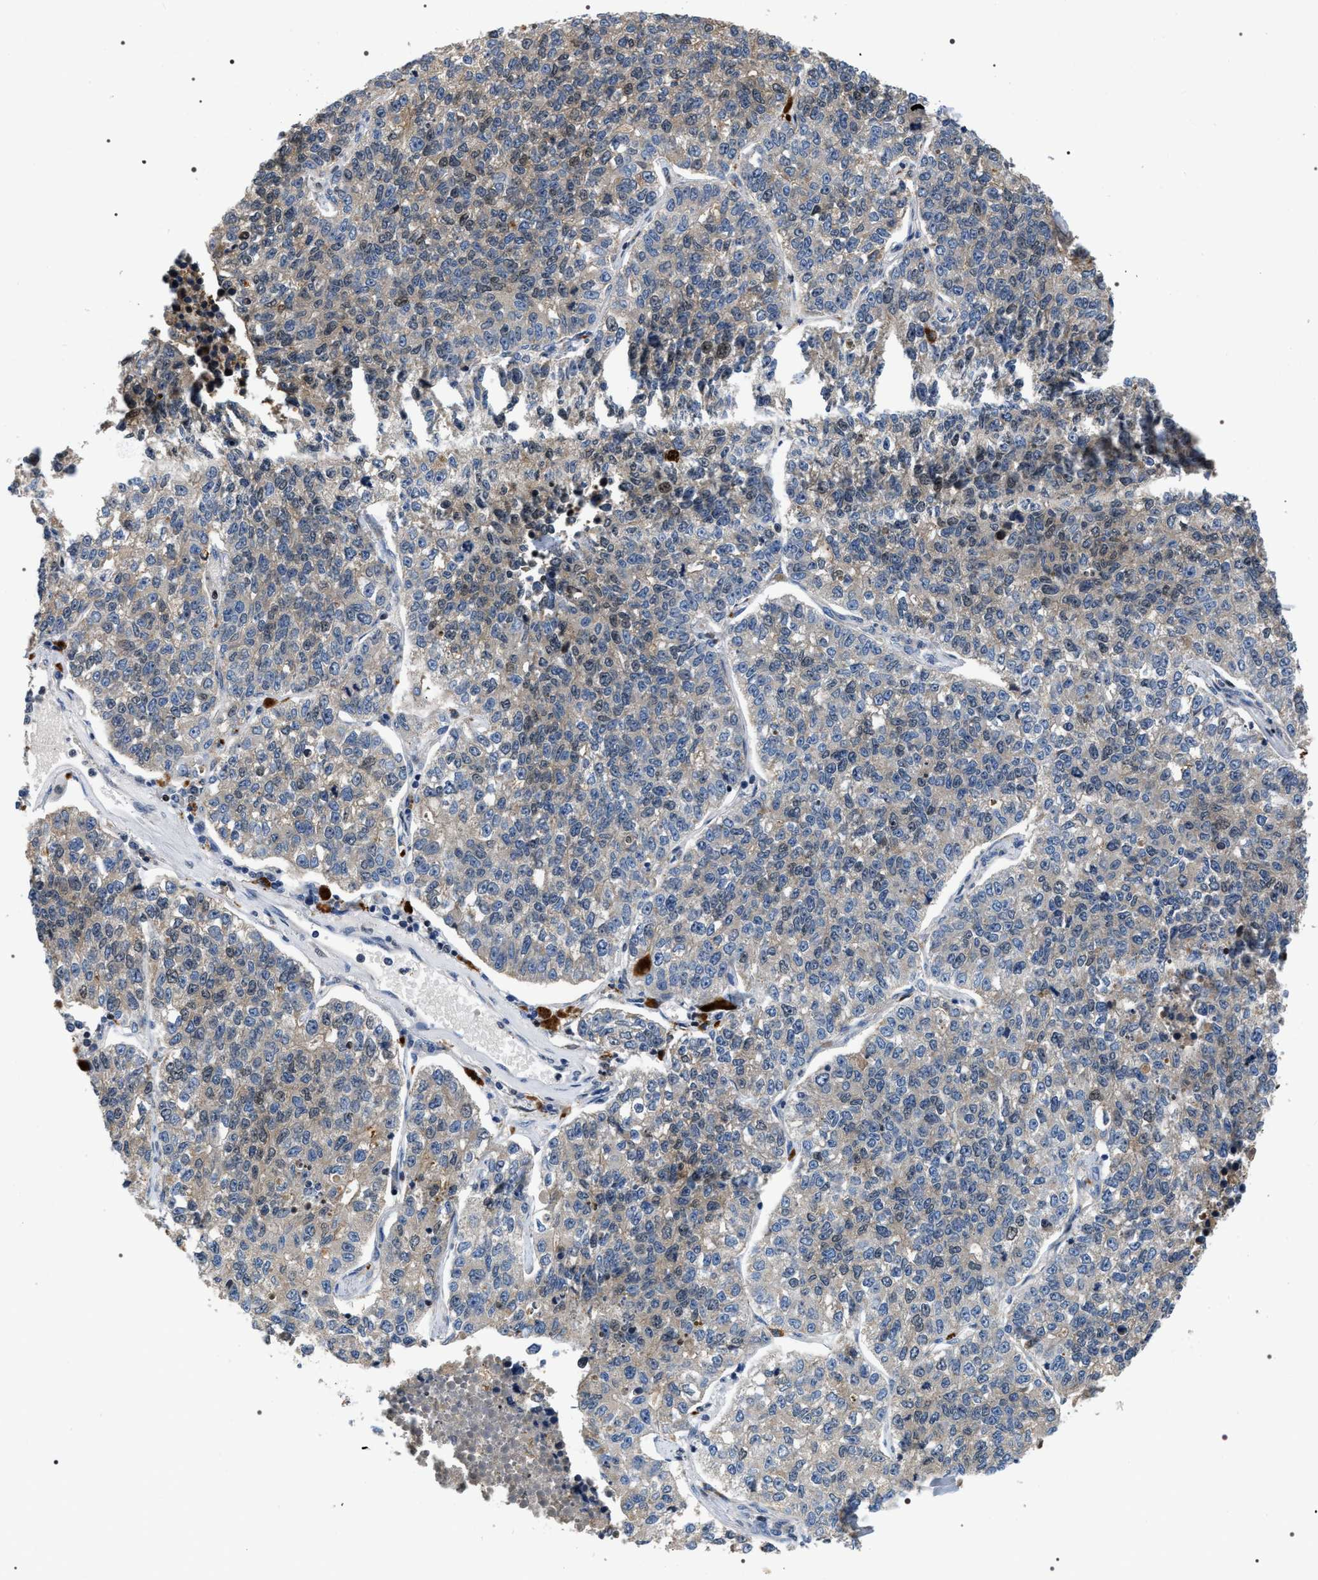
{"staining": {"intensity": "weak", "quantity": "<25%", "location": "cytoplasmic/membranous,nuclear"}, "tissue": "lung cancer", "cell_type": "Tumor cells", "image_type": "cancer", "snomed": [{"axis": "morphology", "description": "Adenocarcinoma, NOS"}, {"axis": "topography", "description": "Lung"}], "caption": "The histopathology image demonstrates no significant expression in tumor cells of adenocarcinoma (lung).", "gene": "C7orf25", "patient": {"sex": "male", "age": 49}}